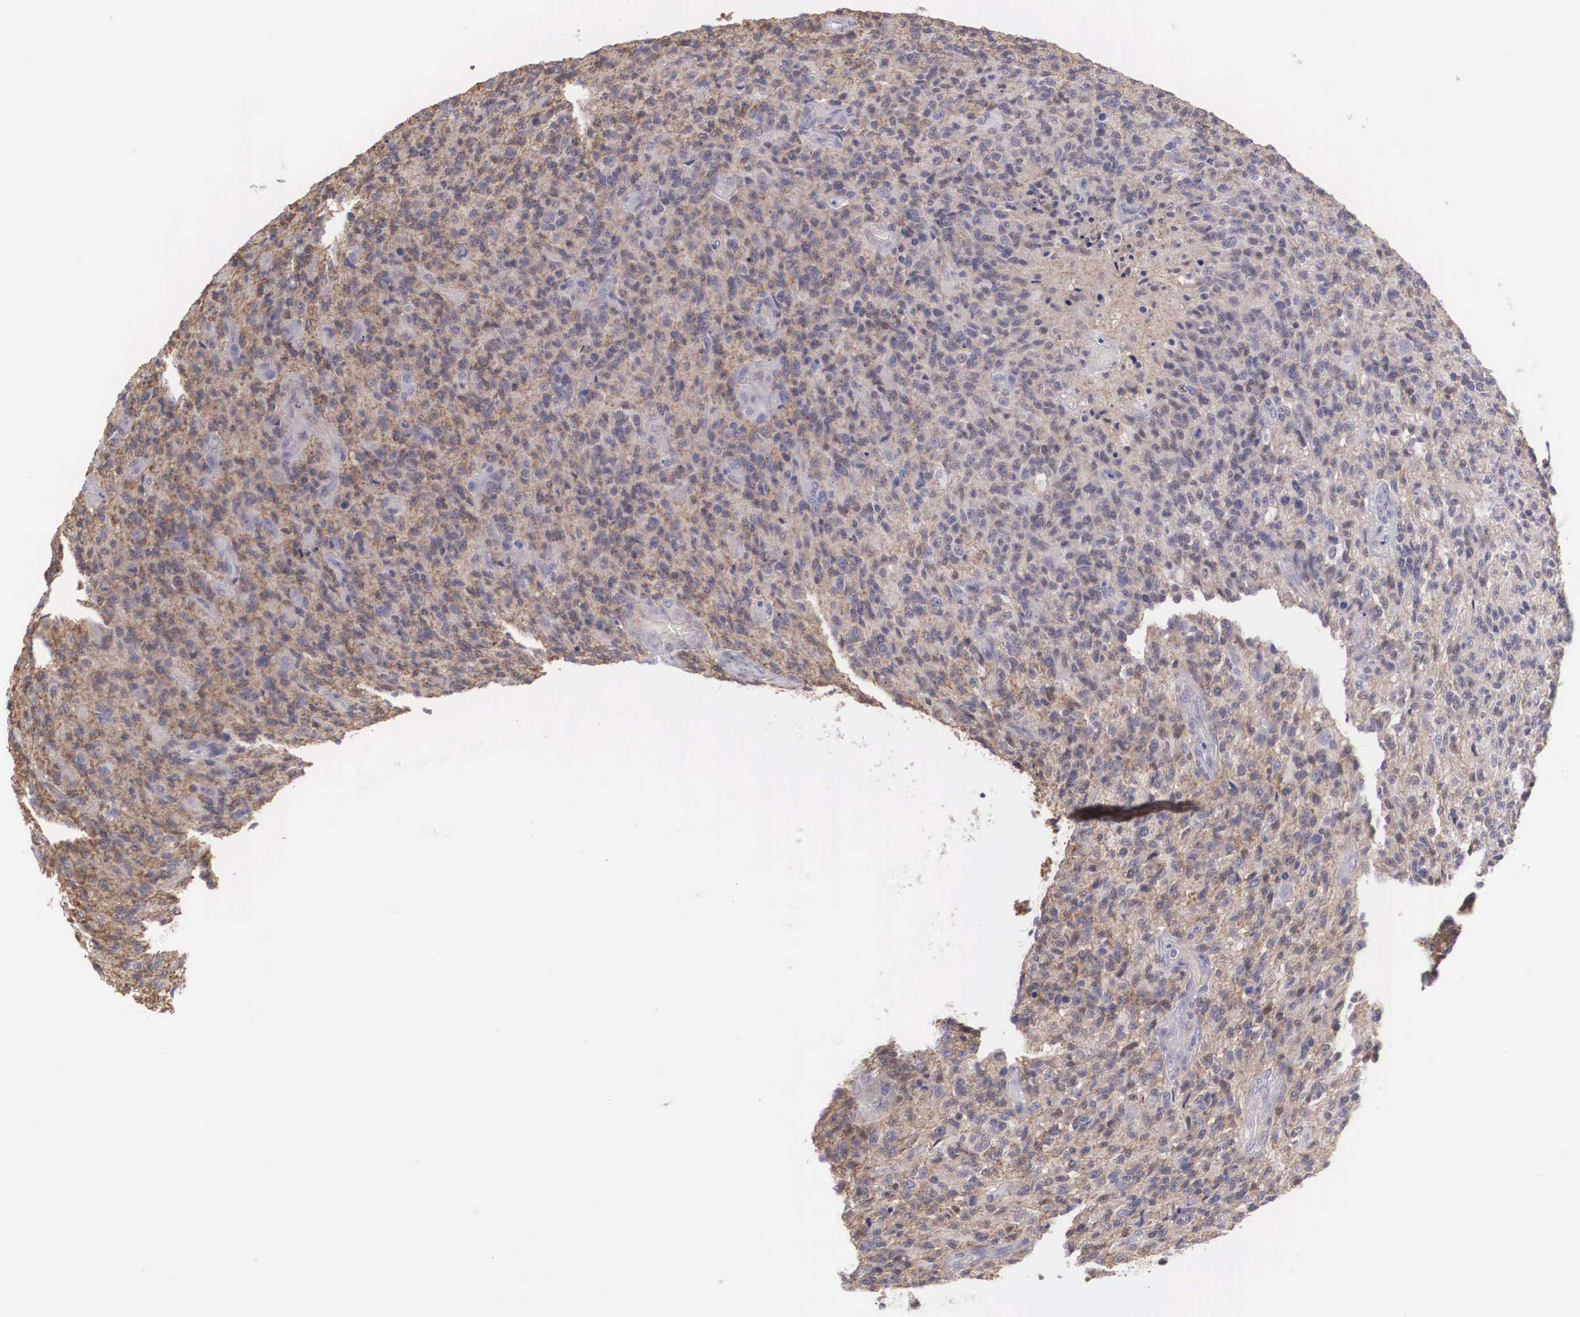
{"staining": {"intensity": "moderate", "quantity": "25%-75%", "location": "cytoplasmic/membranous,nuclear"}, "tissue": "glioma", "cell_type": "Tumor cells", "image_type": "cancer", "snomed": [{"axis": "morphology", "description": "Glioma, malignant, High grade"}, {"axis": "topography", "description": "Brain"}], "caption": "The immunohistochemical stain labels moderate cytoplasmic/membranous and nuclear expression in tumor cells of glioma tissue.", "gene": "RBPJ", "patient": {"sex": "male", "age": 36}}